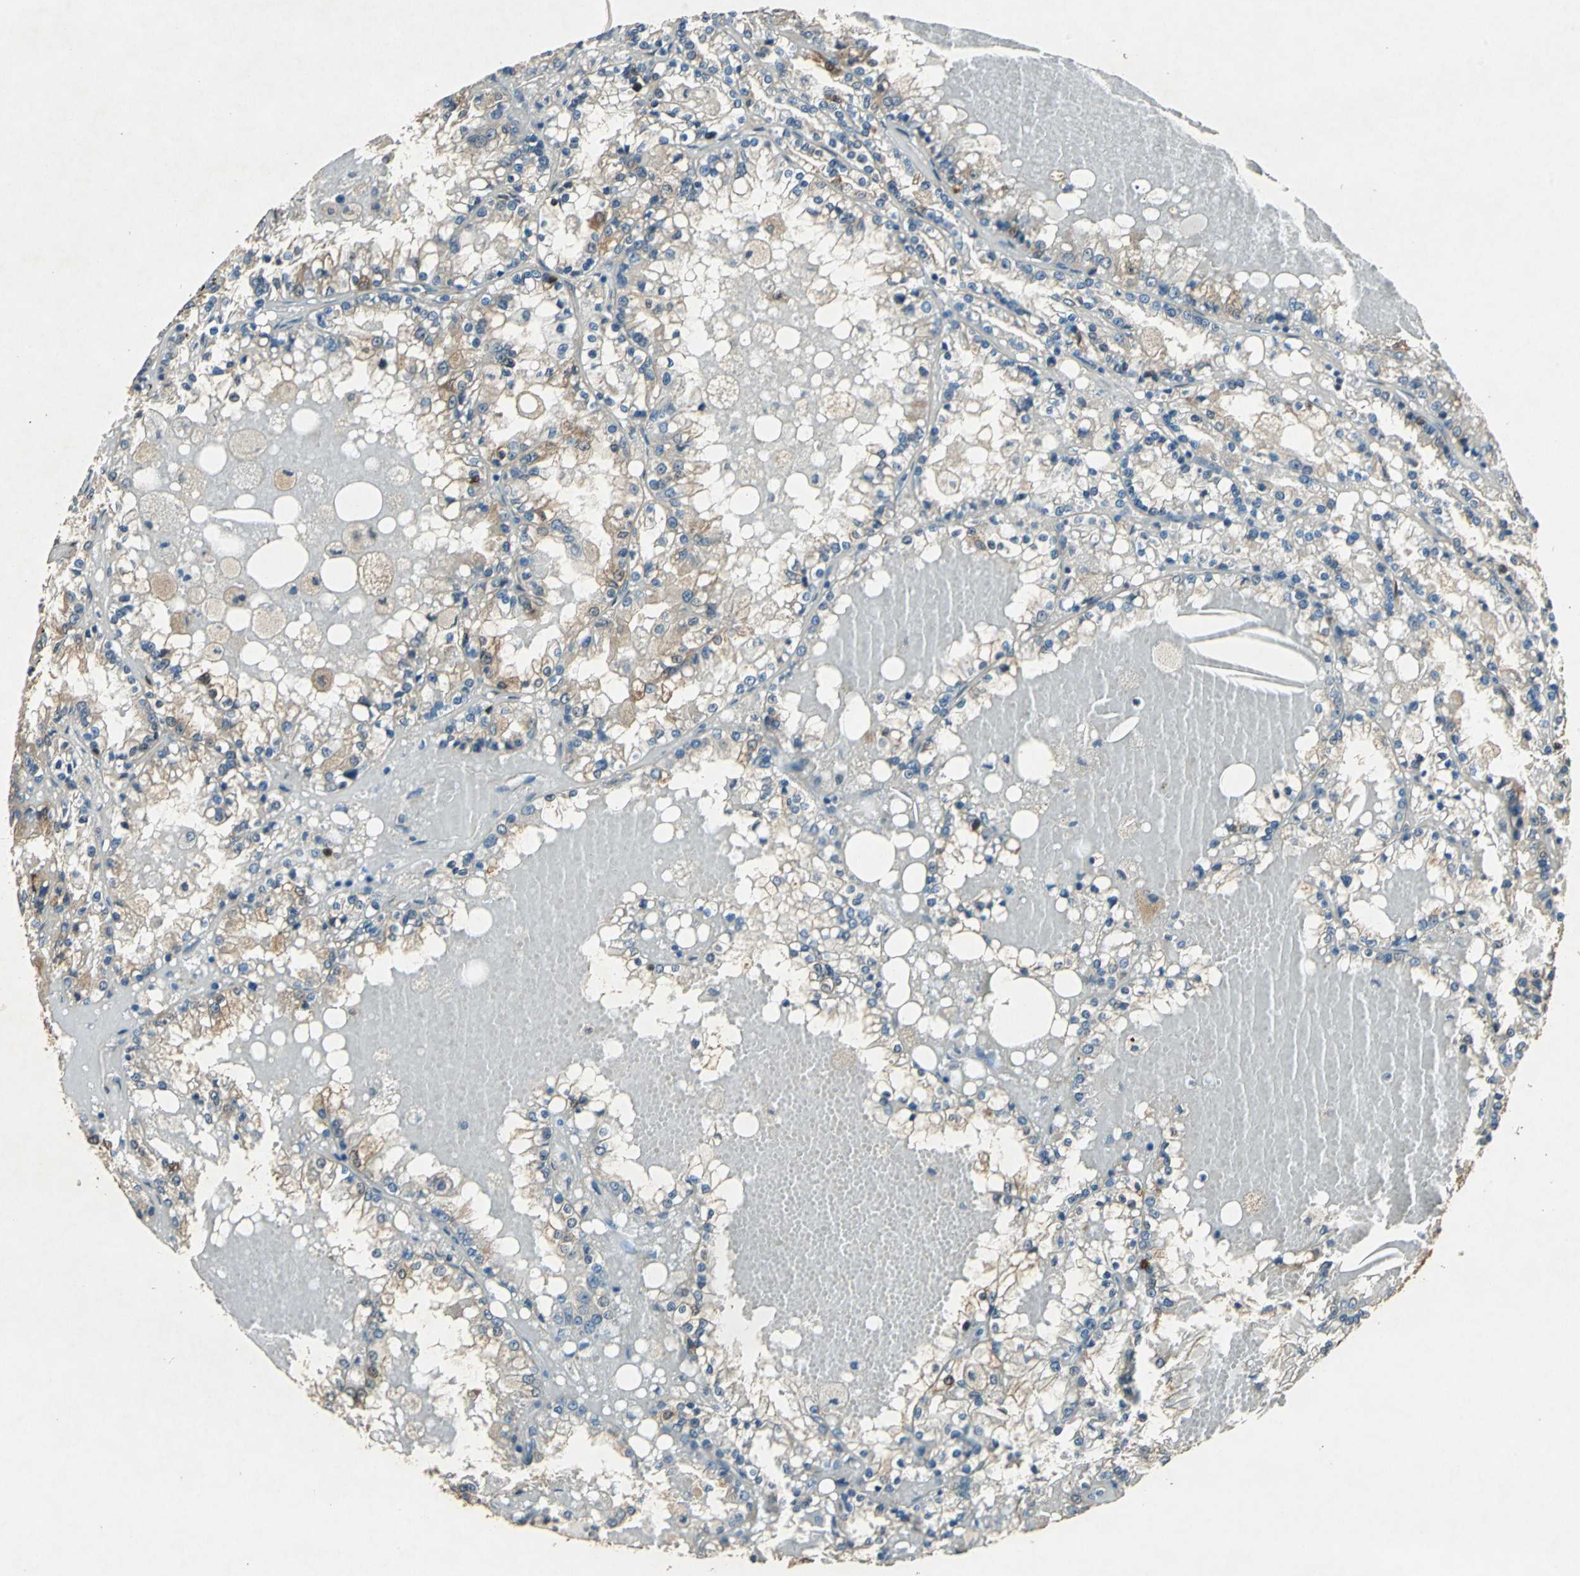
{"staining": {"intensity": "moderate", "quantity": "25%-75%", "location": "cytoplasmic/membranous"}, "tissue": "renal cancer", "cell_type": "Tumor cells", "image_type": "cancer", "snomed": [{"axis": "morphology", "description": "Adenocarcinoma, NOS"}, {"axis": "topography", "description": "Kidney"}], "caption": "A histopathology image of renal cancer (adenocarcinoma) stained for a protein shows moderate cytoplasmic/membranous brown staining in tumor cells.", "gene": "RRM2B", "patient": {"sex": "female", "age": 56}}